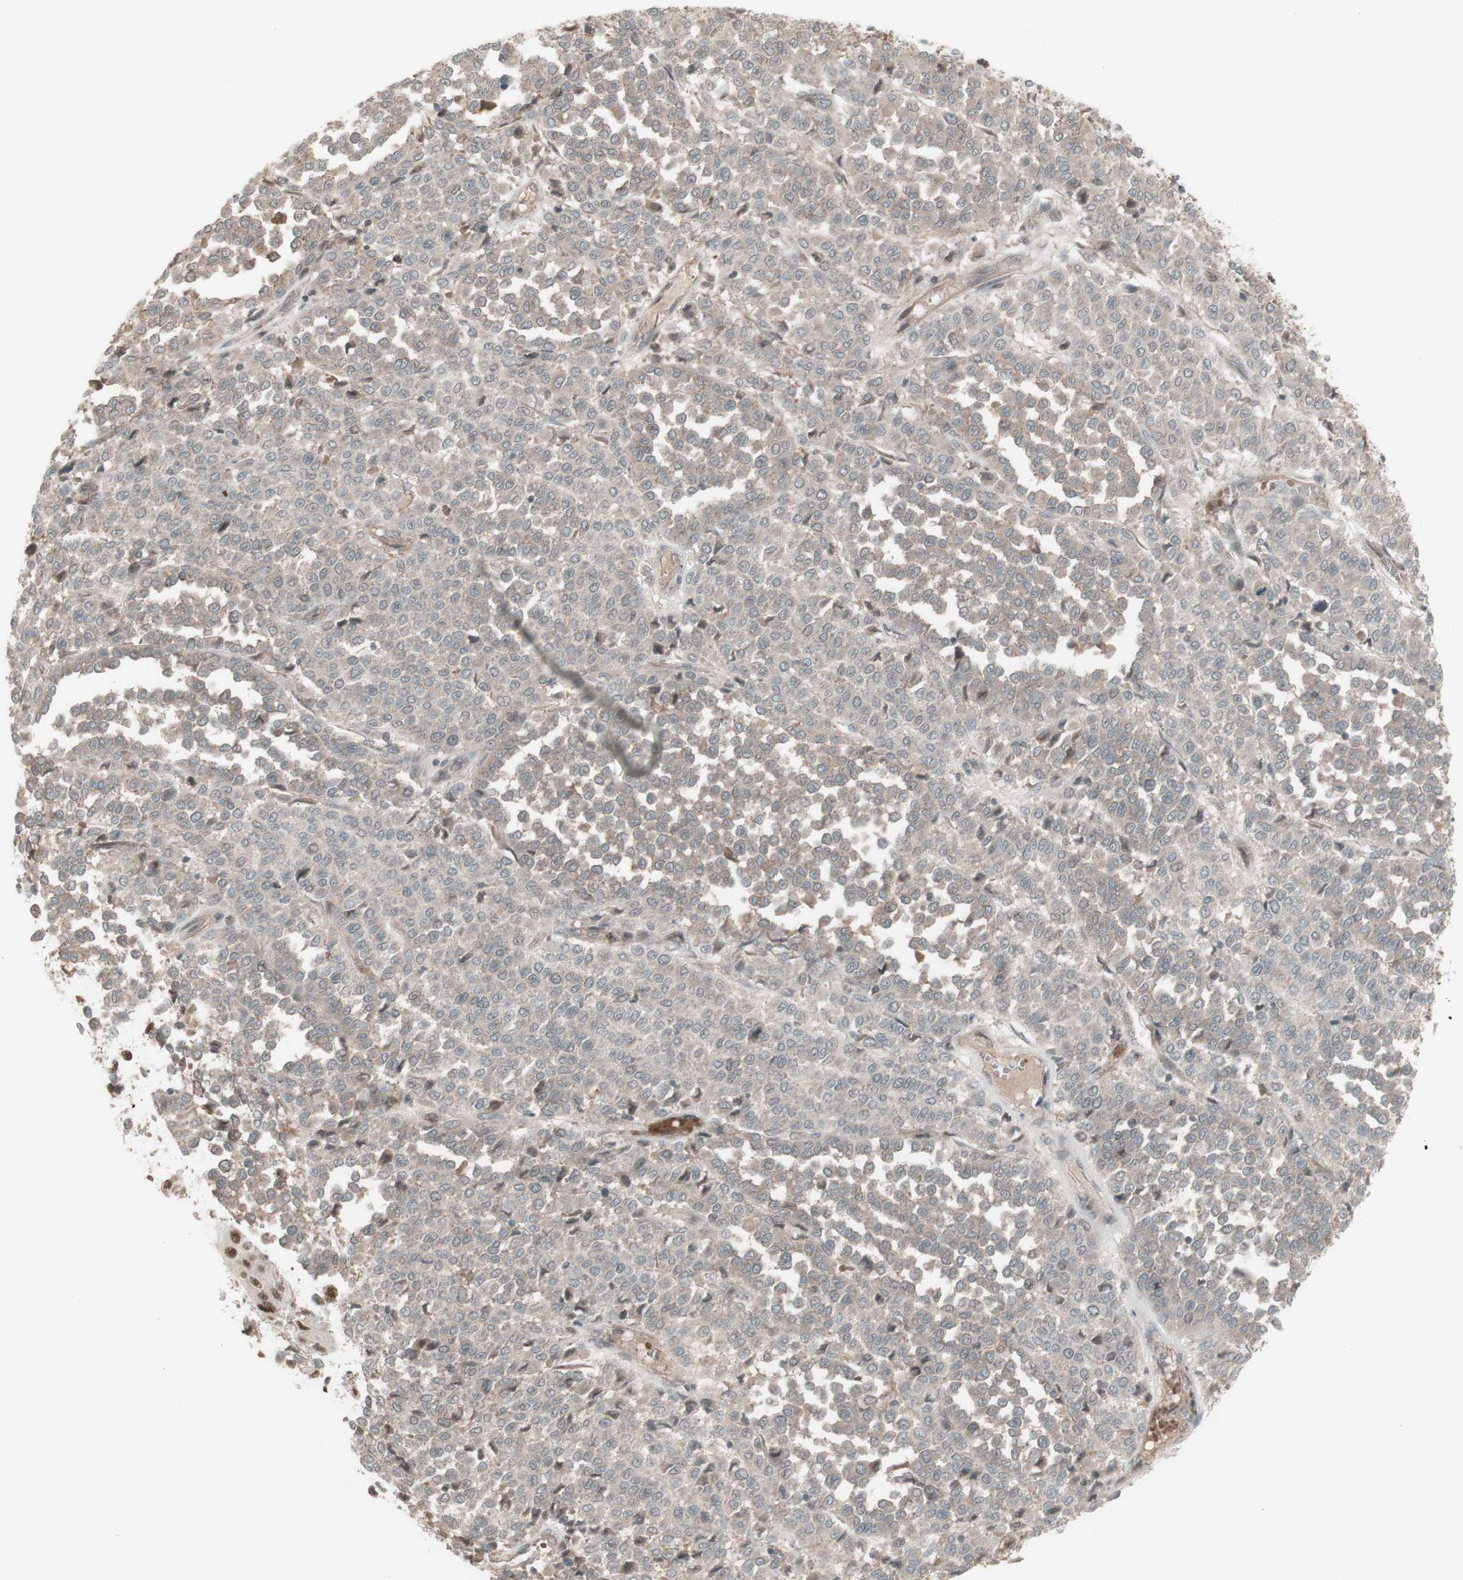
{"staining": {"intensity": "negative", "quantity": "none", "location": "none"}, "tissue": "melanoma", "cell_type": "Tumor cells", "image_type": "cancer", "snomed": [{"axis": "morphology", "description": "Malignant melanoma, Metastatic site"}, {"axis": "topography", "description": "Pancreas"}], "caption": "Human malignant melanoma (metastatic site) stained for a protein using immunohistochemistry (IHC) displays no positivity in tumor cells.", "gene": "MSH6", "patient": {"sex": "female", "age": 30}}